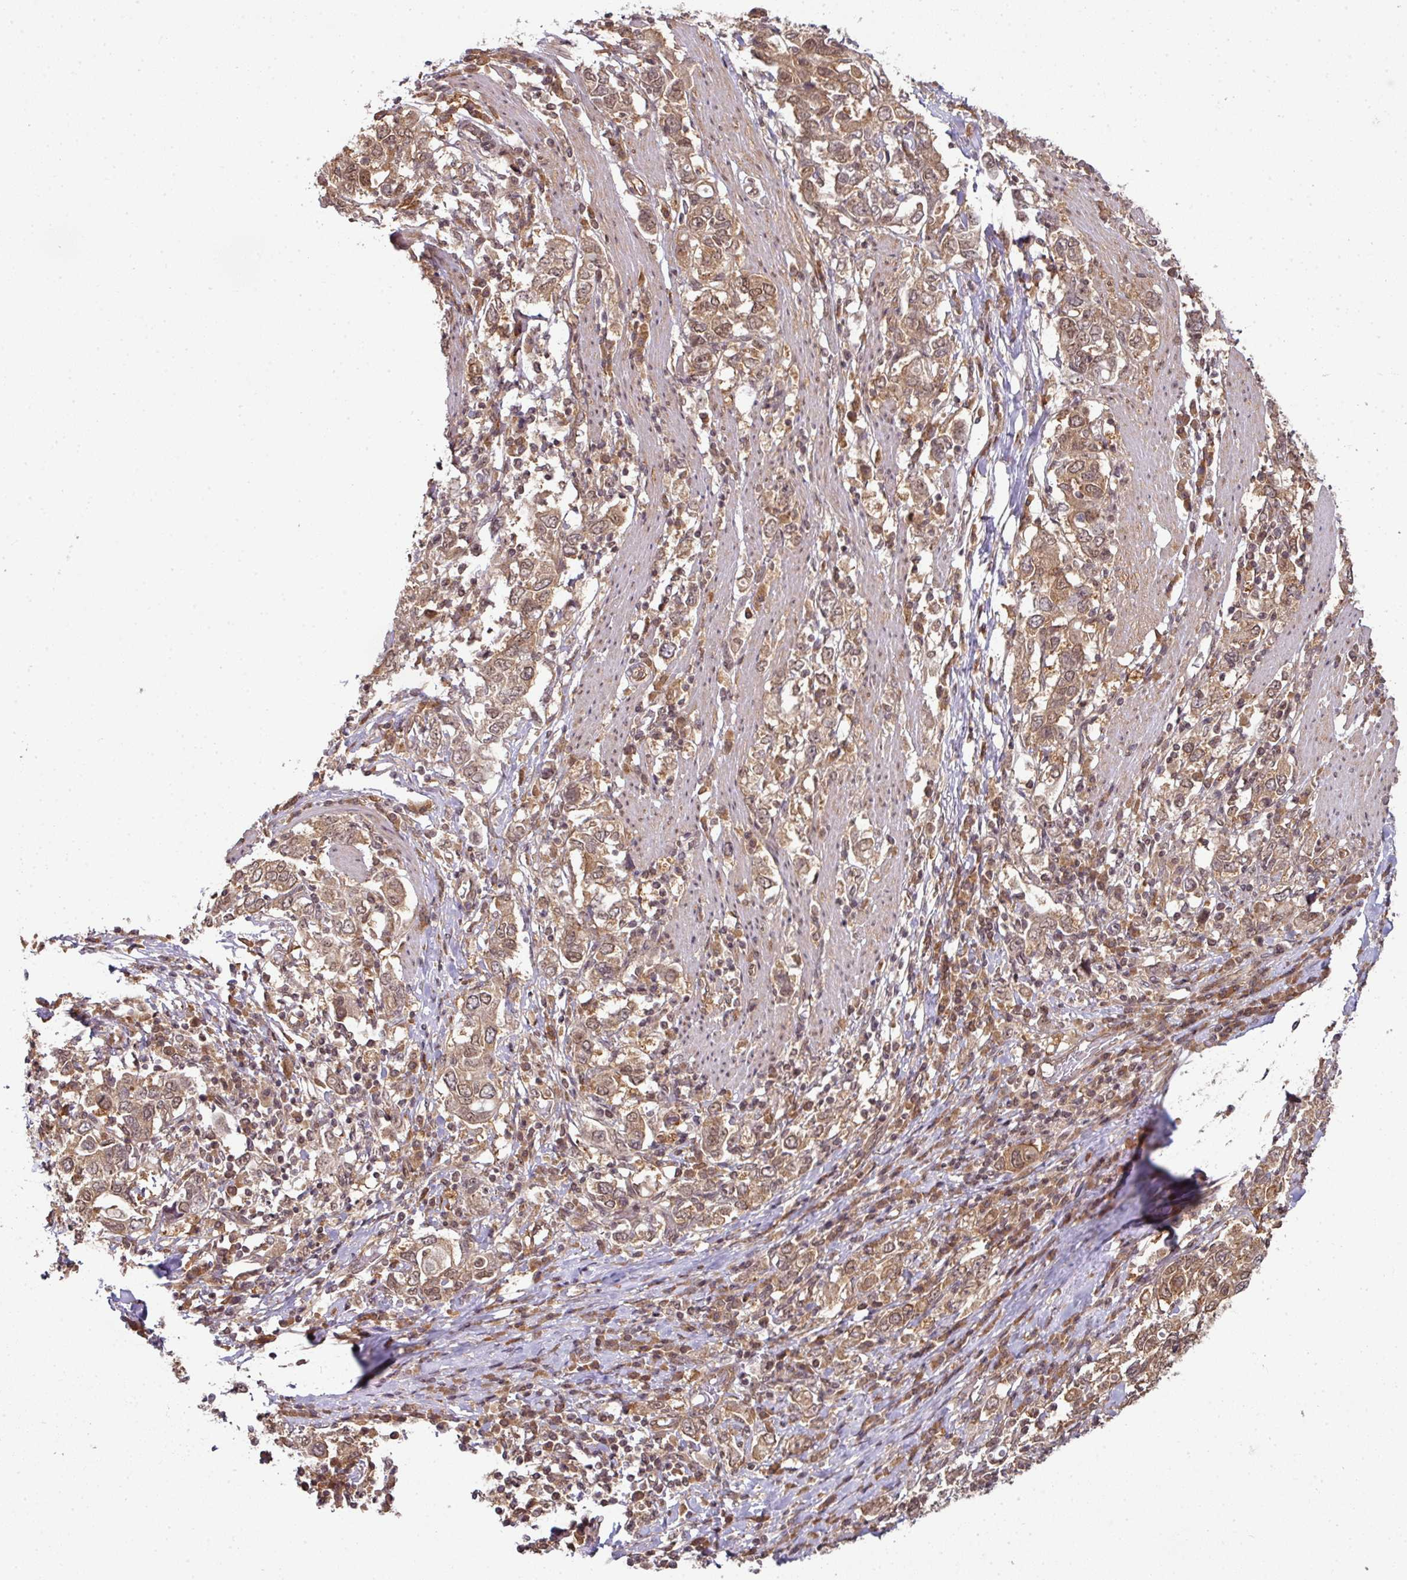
{"staining": {"intensity": "moderate", "quantity": ">75%", "location": "cytoplasmic/membranous,nuclear"}, "tissue": "stomach cancer", "cell_type": "Tumor cells", "image_type": "cancer", "snomed": [{"axis": "morphology", "description": "Adenocarcinoma, NOS"}, {"axis": "topography", "description": "Stomach, upper"}, {"axis": "topography", "description": "Stomach"}], "caption": "An image of stomach cancer stained for a protein reveals moderate cytoplasmic/membranous and nuclear brown staining in tumor cells.", "gene": "ANKRD18A", "patient": {"sex": "male", "age": 62}}